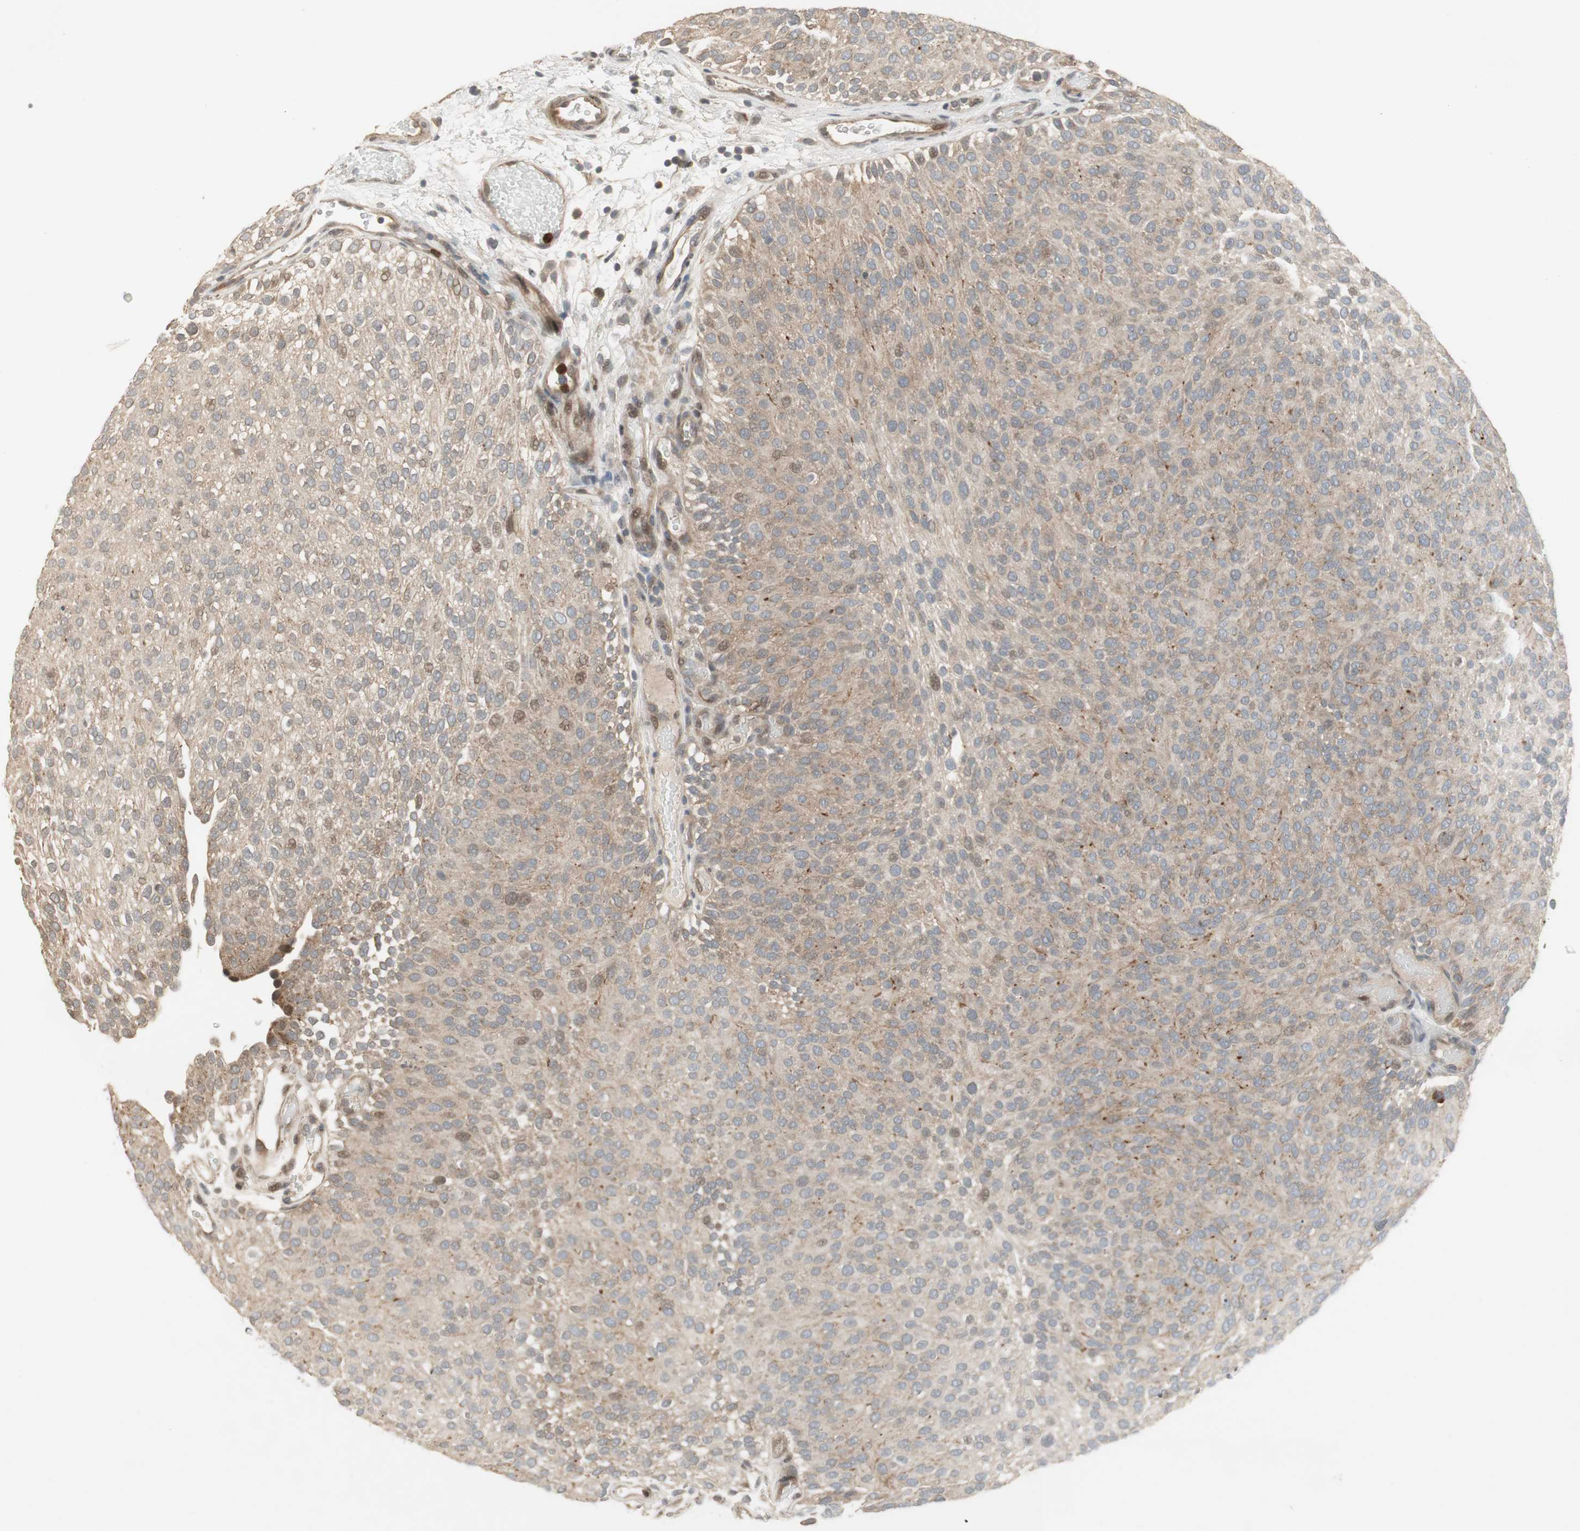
{"staining": {"intensity": "moderate", "quantity": "<25%", "location": "cytoplasmic/membranous,nuclear"}, "tissue": "urothelial cancer", "cell_type": "Tumor cells", "image_type": "cancer", "snomed": [{"axis": "morphology", "description": "Urothelial carcinoma, Low grade"}, {"axis": "topography", "description": "Urinary bladder"}], "caption": "This is an image of immunohistochemistry (IHC) staining of urothelial cancer, which shows moderate positivity in the cytoplasmic/membranous and nuclear of tumor cells.", "gene": "SNX4", "patient": {"sex": "male", "age": 78}}